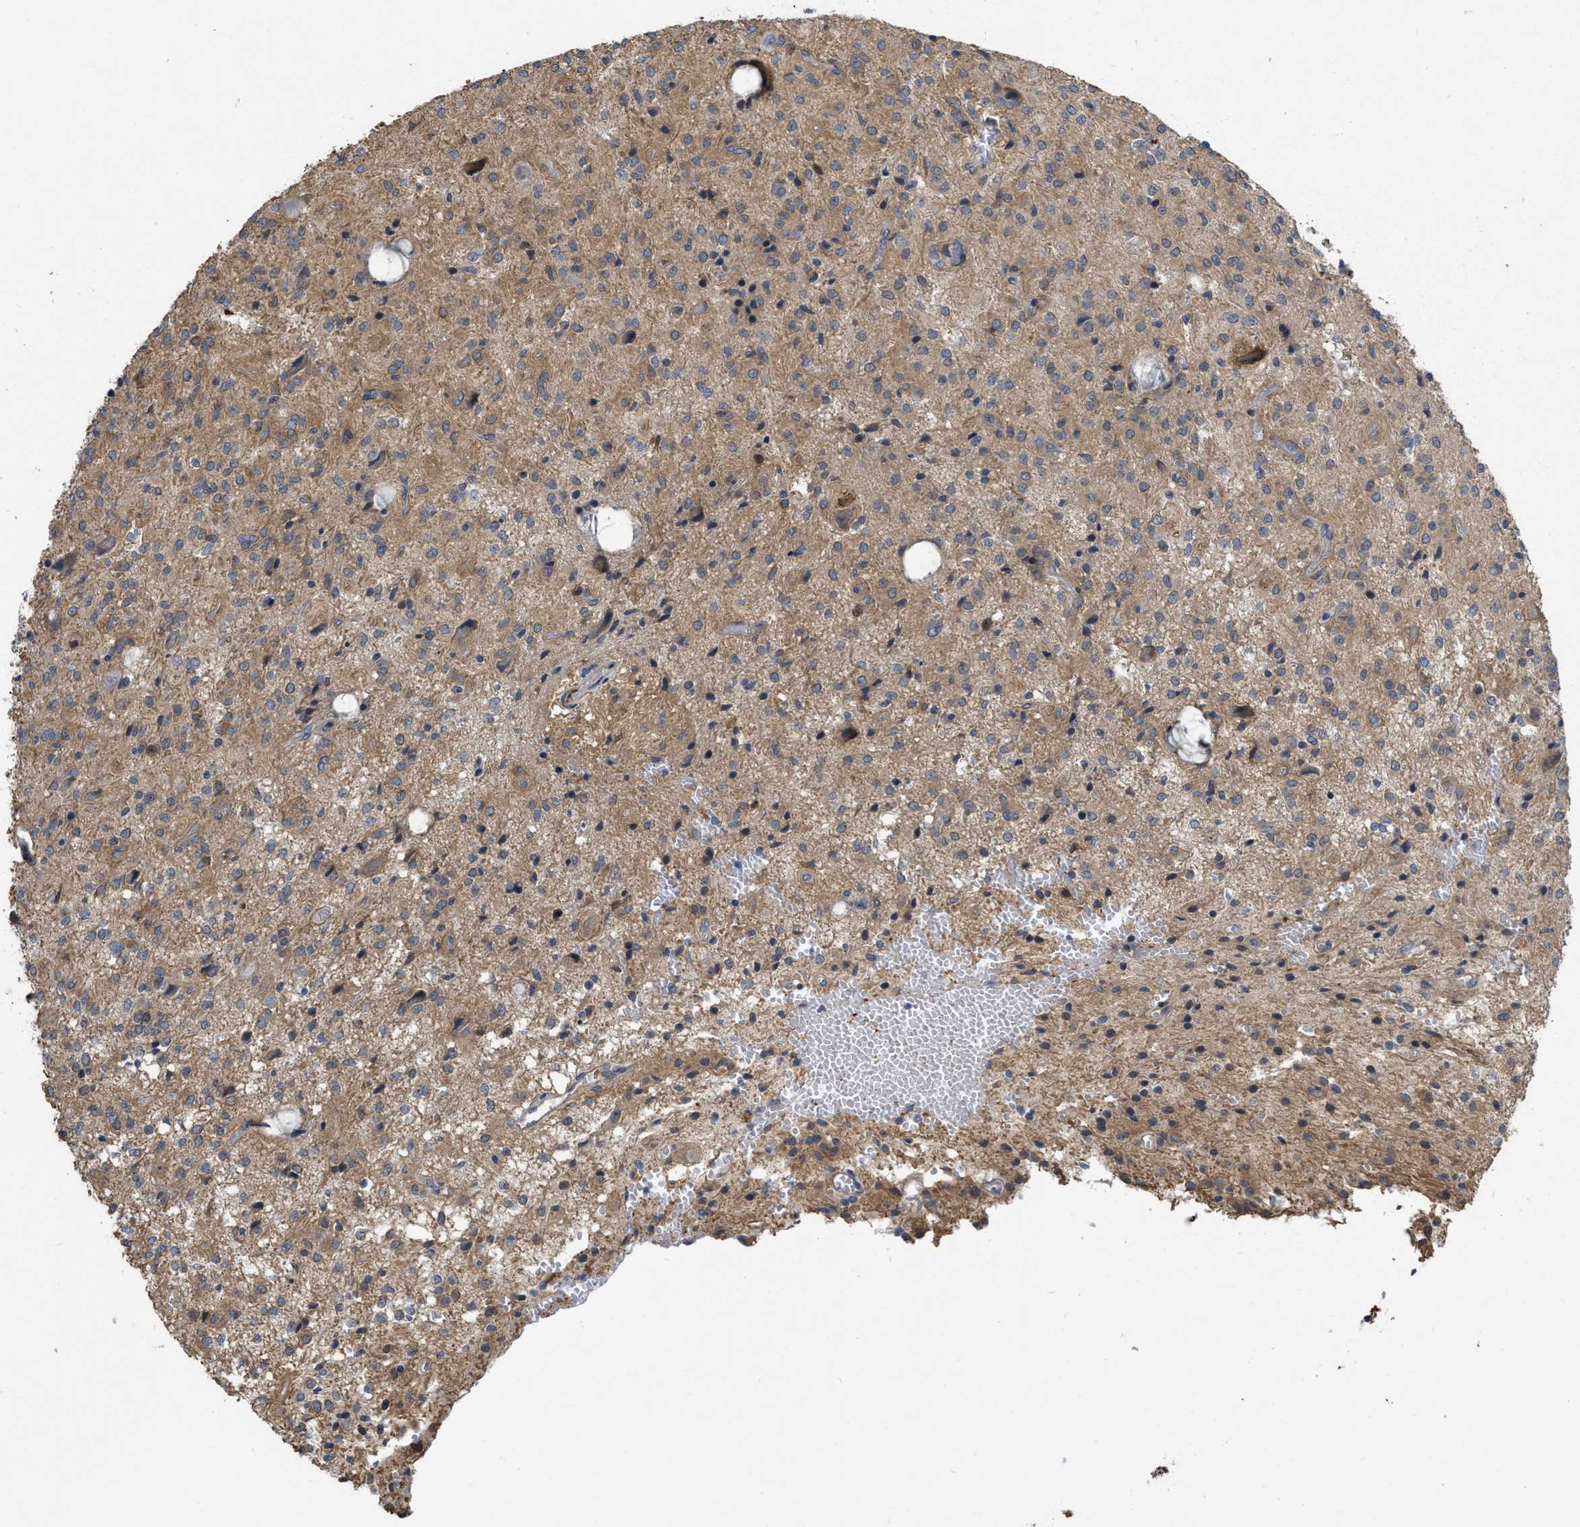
{"staining": {"intensity": "moderate", "quantity": ">75%", "location": "cytoplasmic/membranous"}, "tissue": "glioma", "cell_type": "Tumor cells", "image_type": "cancer", "snomed": [{"axis": "morphology", "description": "Glioma, malignant, High grade"}, {"axis": "topography", "description": "Brain"}], "caption": "There is medium levels of moderate cytoplasmic/membranous positivity in tumor cells of glioma, as demonstrated by immunohistochemical staining (brown color).", "gene": "ARHGEF26", "patient": {"sex": "female", "age": 59}}